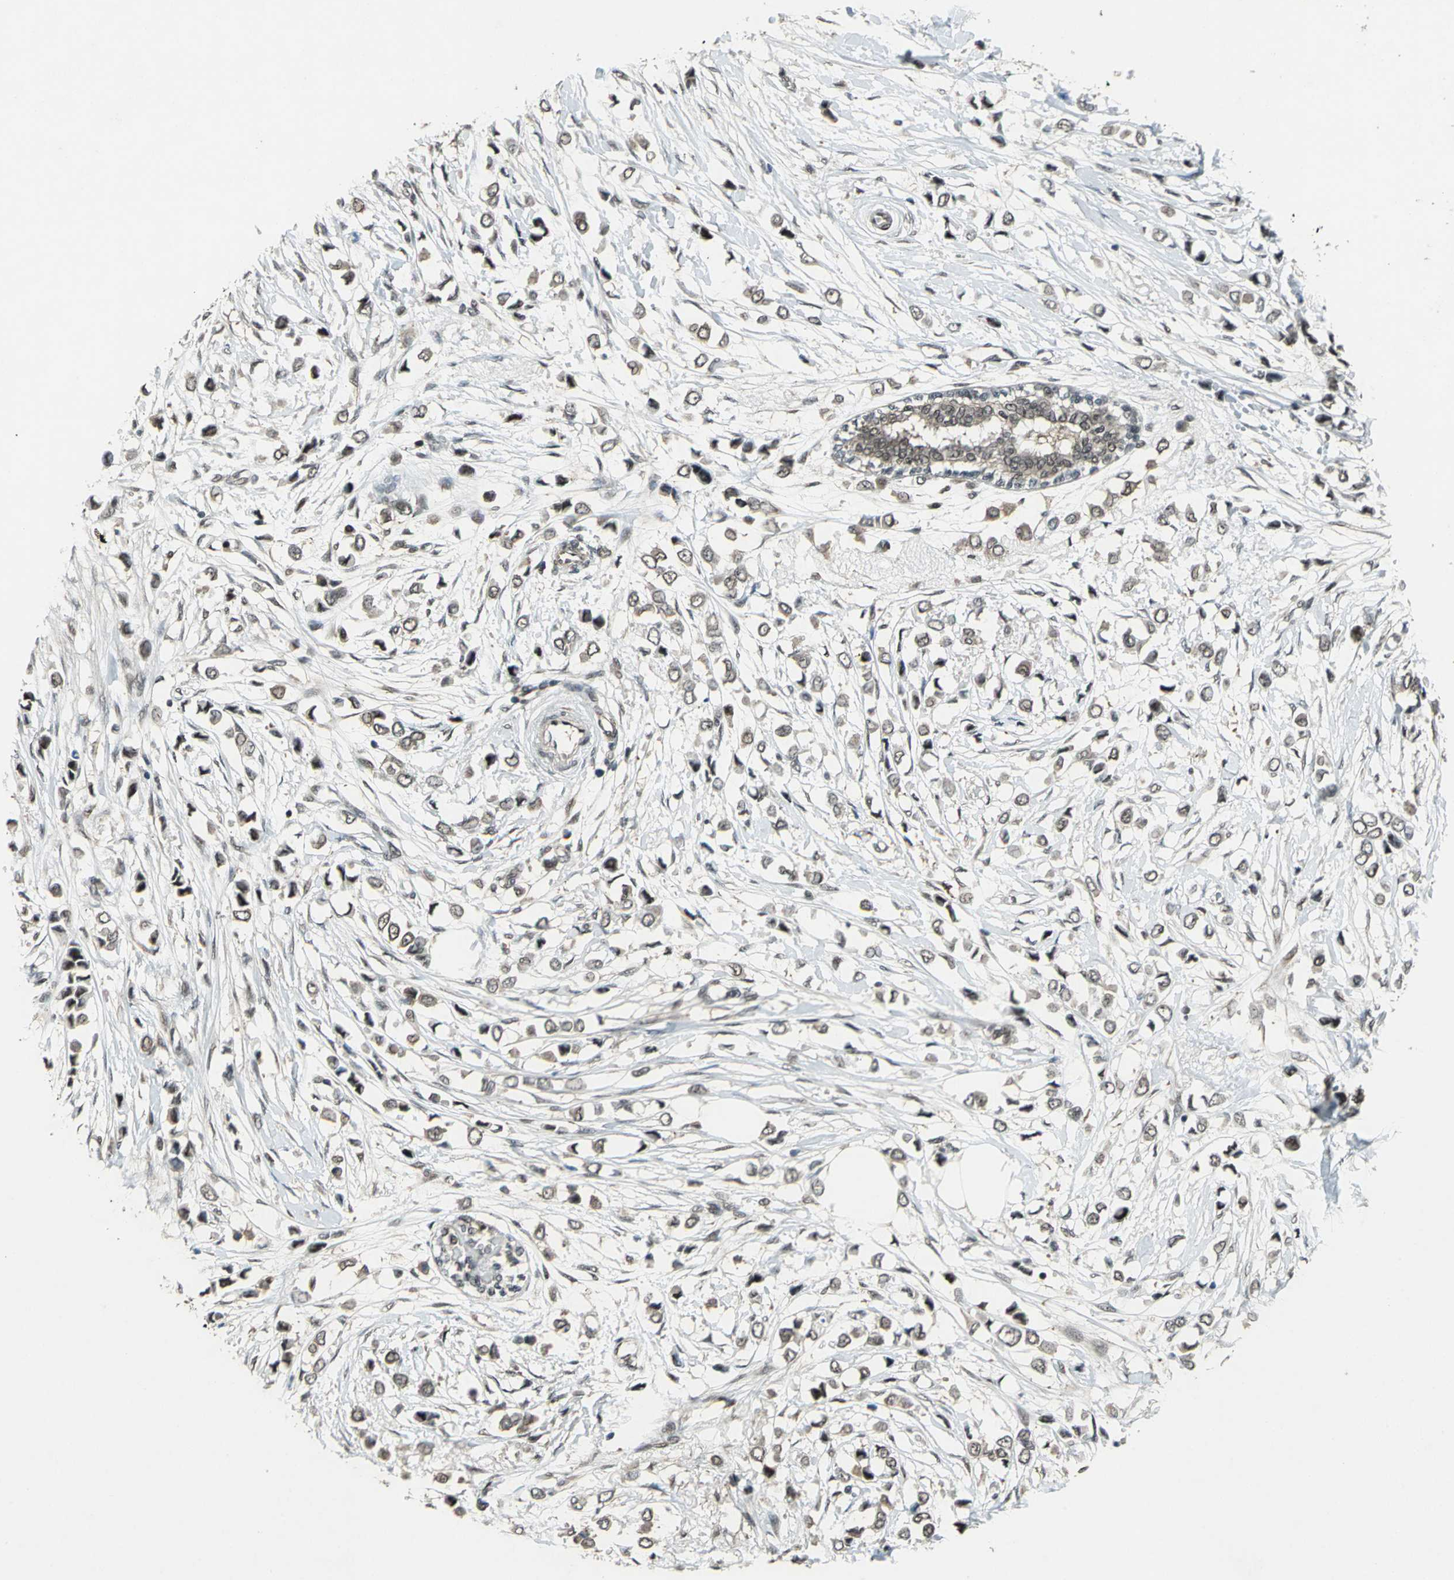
{"staining": {"intensity": "weak", "quantity": "25%-75%", "location": "cytoplasmic/membranous,nuclear"}, "tissue": "breast cancer", "cell_type": "Tumor cells", "image_type": "cancer", "snomed": [{"axis": "morphology", "description": "Lobular carcinoma"}, {"axis": "topography", "description": "Breast"}], "caption": "Protein analysis of breast cancer (lobular carcinoma) tissue demonstrates weak cytoplasmic/membranous and nuclear expression in about 25%-75% of tumor cells.", "gene": "COPS5", "patient": {"sex": "female", "age": 51}}